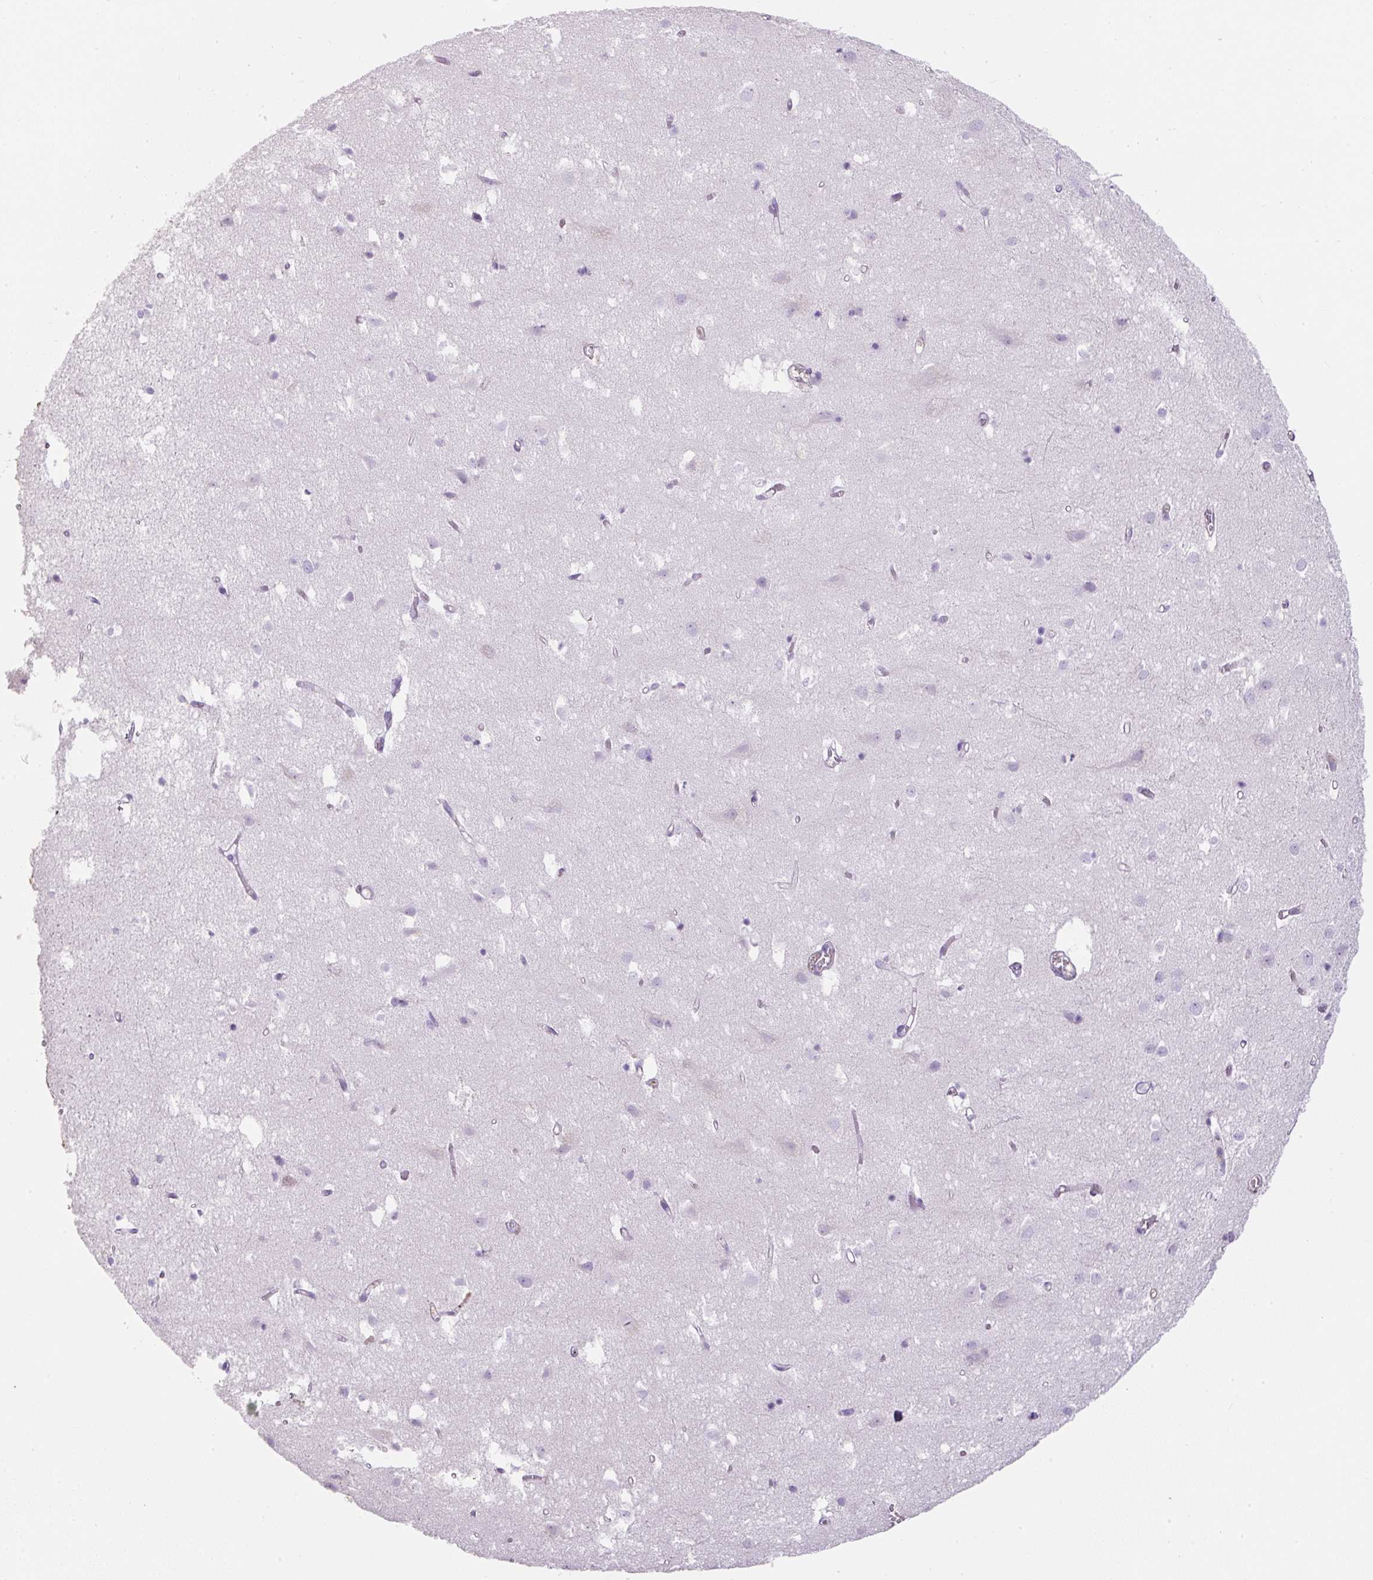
{"staining": {"intensity": "negative", "quantity": "none", "location": "none"}, "tissue": "cerebral cortex", "cell_type": "Endothelial cells", "image_type": "normal", "snomed": [{"axis": "morphology", "description": "Normal tissue, NOS"}, {"axis": "topography", "description": "Cerebral cortex"}], "caption": "Immunohistochemistry (IHC) of unremarkable human cerebral cortex reveals no positivity in endothelial cells. The staining is performed using DAB (3,3'-diaminobenzidine) brown chromogen with nuclei counter-stained in using hematoxylin.", "gene": "APOA1", "patient": {"sex": "male", "age": 70}}